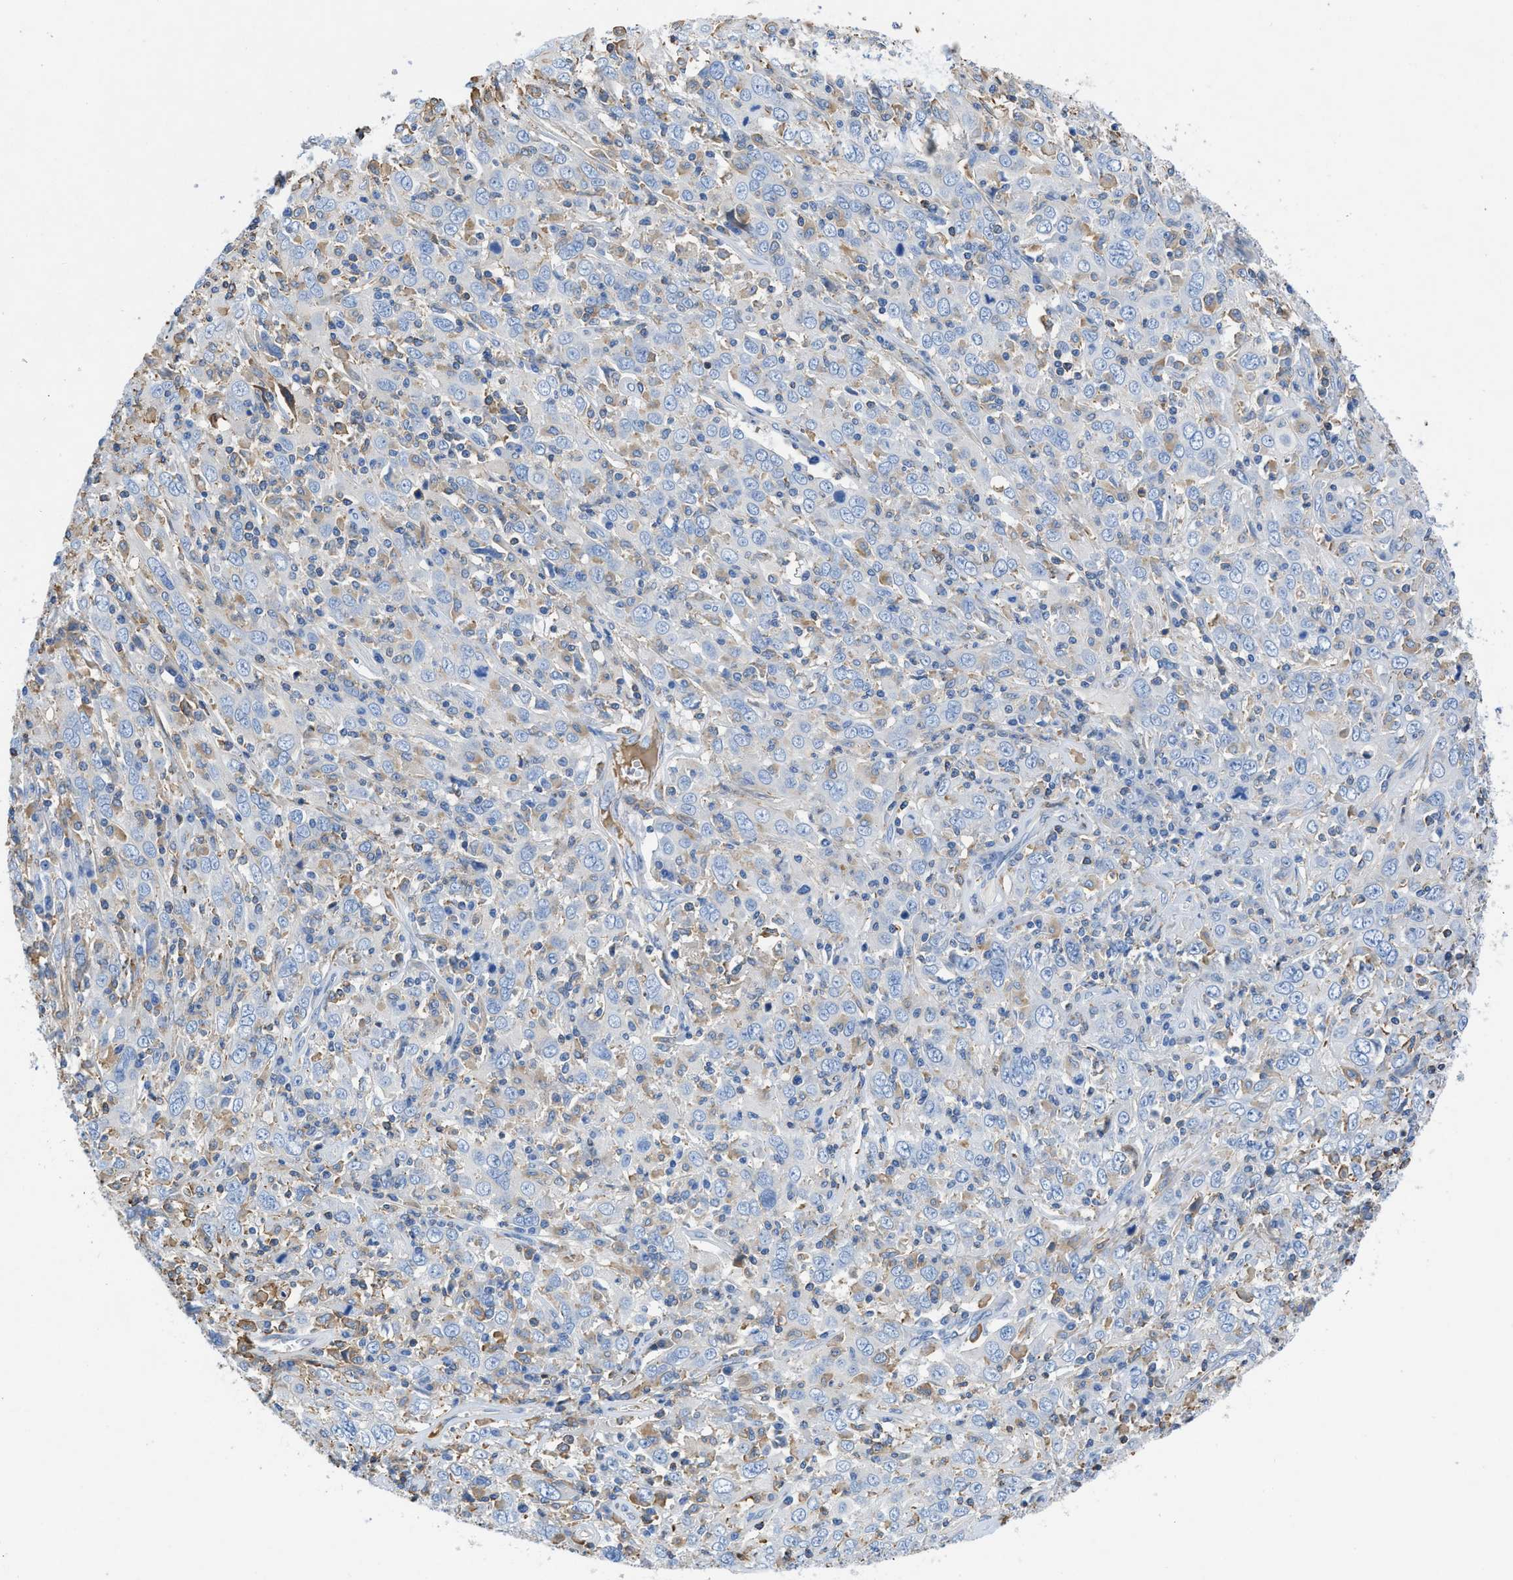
{"staining": {"intensity": "negative", "quantity": "none", "location": "none"}, "tissue": "cervical cancer", "cell_type": "Tumor cells", "image_type": "cancer", "snomed": [{"axis": "morphology", "description": "Squamous cell carcinoma, NOS"}, {"axis": "topography", "description": "Cervix"}], "caption": "Immunohistochemistry (IHC) photomicrograph of human cervical squamous cell carcinoma stained for a protein (brown), which displays no positivity in tumor cells. (Stains: DAB IHC with hematoxylin counter stain, Microscopy: brightfield microscopy at high magnification).", "gene": "ATP6V0D1", "patient": {"sex": "female", "age": 46}}